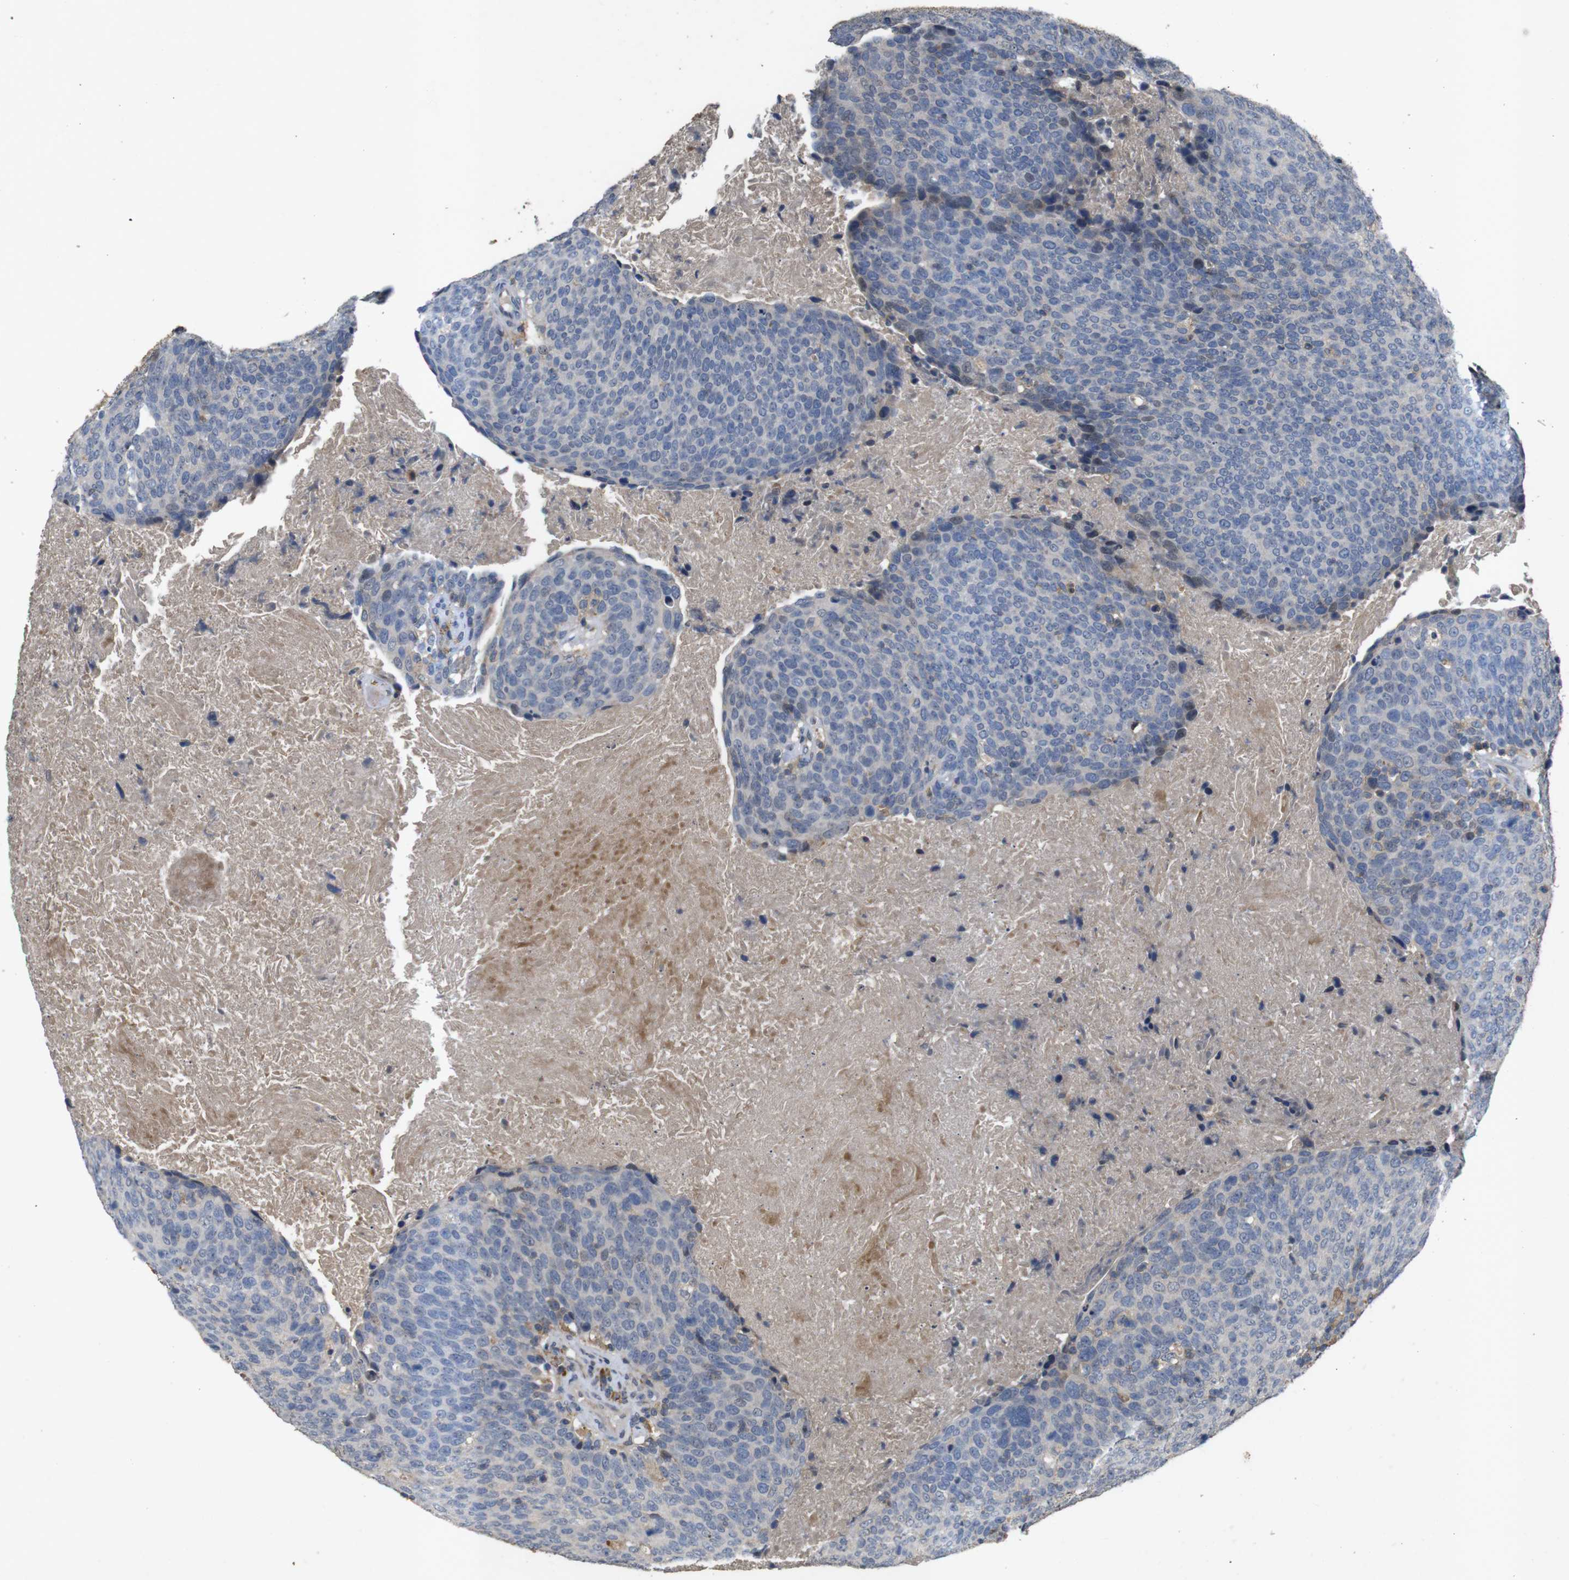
{"staining": {"intensity": "negative", "quantity": "none", "location": "none"}, "tissue": "head and neck cancer", "cell_type": "Tumor cells", "image_type": "cancer", "snomed": [{"axis": "morphology", "description": "Squamous cell carcinoma, NOS"}, {"axis": "morphology", "description": "Squamous cell carcinoma, metastatic, NOS"}, {"axis": "topography", "description": "Lymph node"}, {"axis": "topography", "description": "Head-Neck"}], "caption": "The photomicrograph demonstrates no significant expression in tumor cells of head and neck squamous cell carcinoma.", "gene": "MAGI2", "patient": {"sex": "male", "age": 62}}